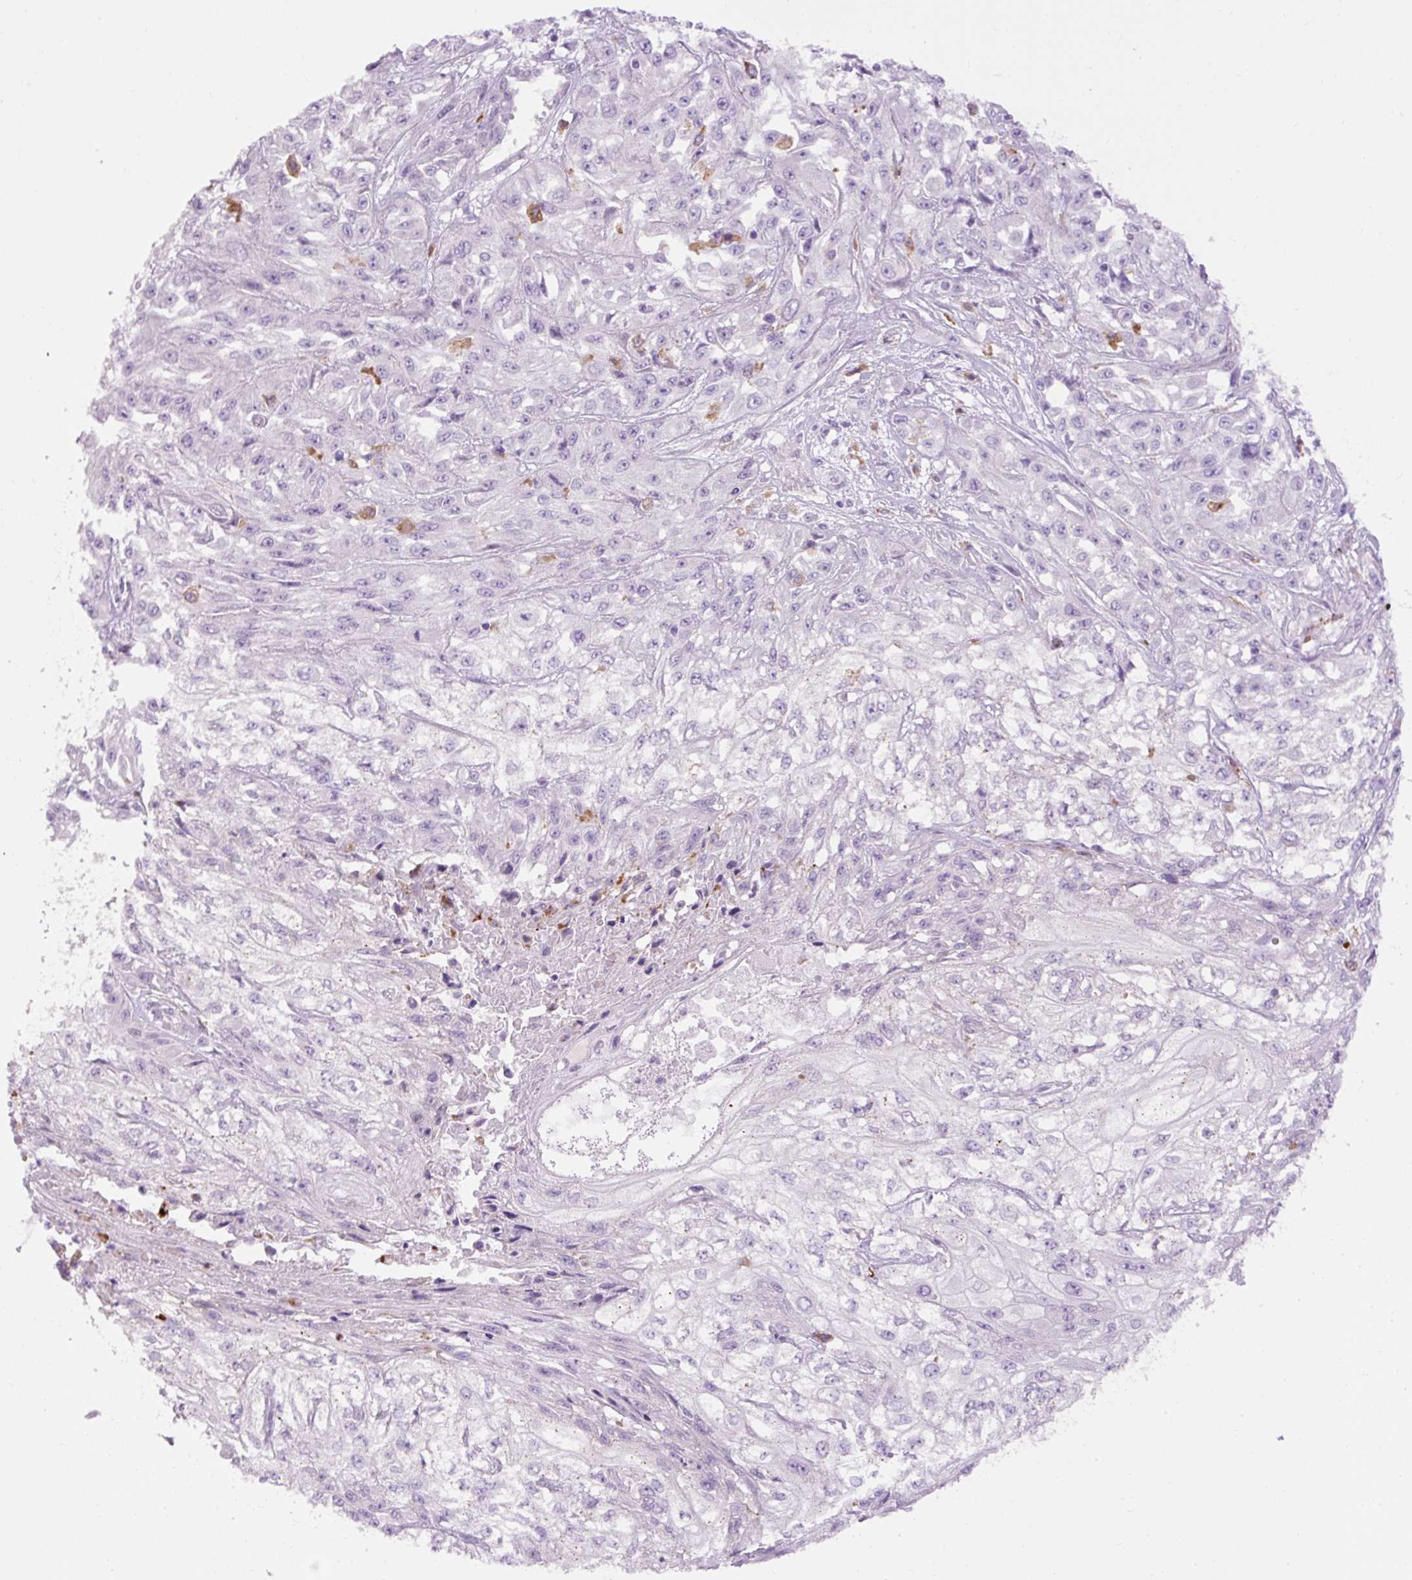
{"staining": {"intensity": "negative", "quantity": "none", "location": "none"}, "tissue": "skin cancer", "cell_type": "Tumor cells", "image_type": "cancer", "snomed": [{"axis": "morphology", "description": "Squamous cell carcinoma, NOS"}, {"axis": "morphology", "description": "Squamous cell carcinoma, metastatic, NOS"}, {"axis": "topography", "description": "Skin"}, {"axis": "topography", "description": "Lymph node"}], "caption": "Immunohistochemical staining of metastatic squamous cell carcinoma (skin) reveals no significant expression in tumor cells.", "gene": "LY86", "patient": {"sex": "male", "age": 75}}